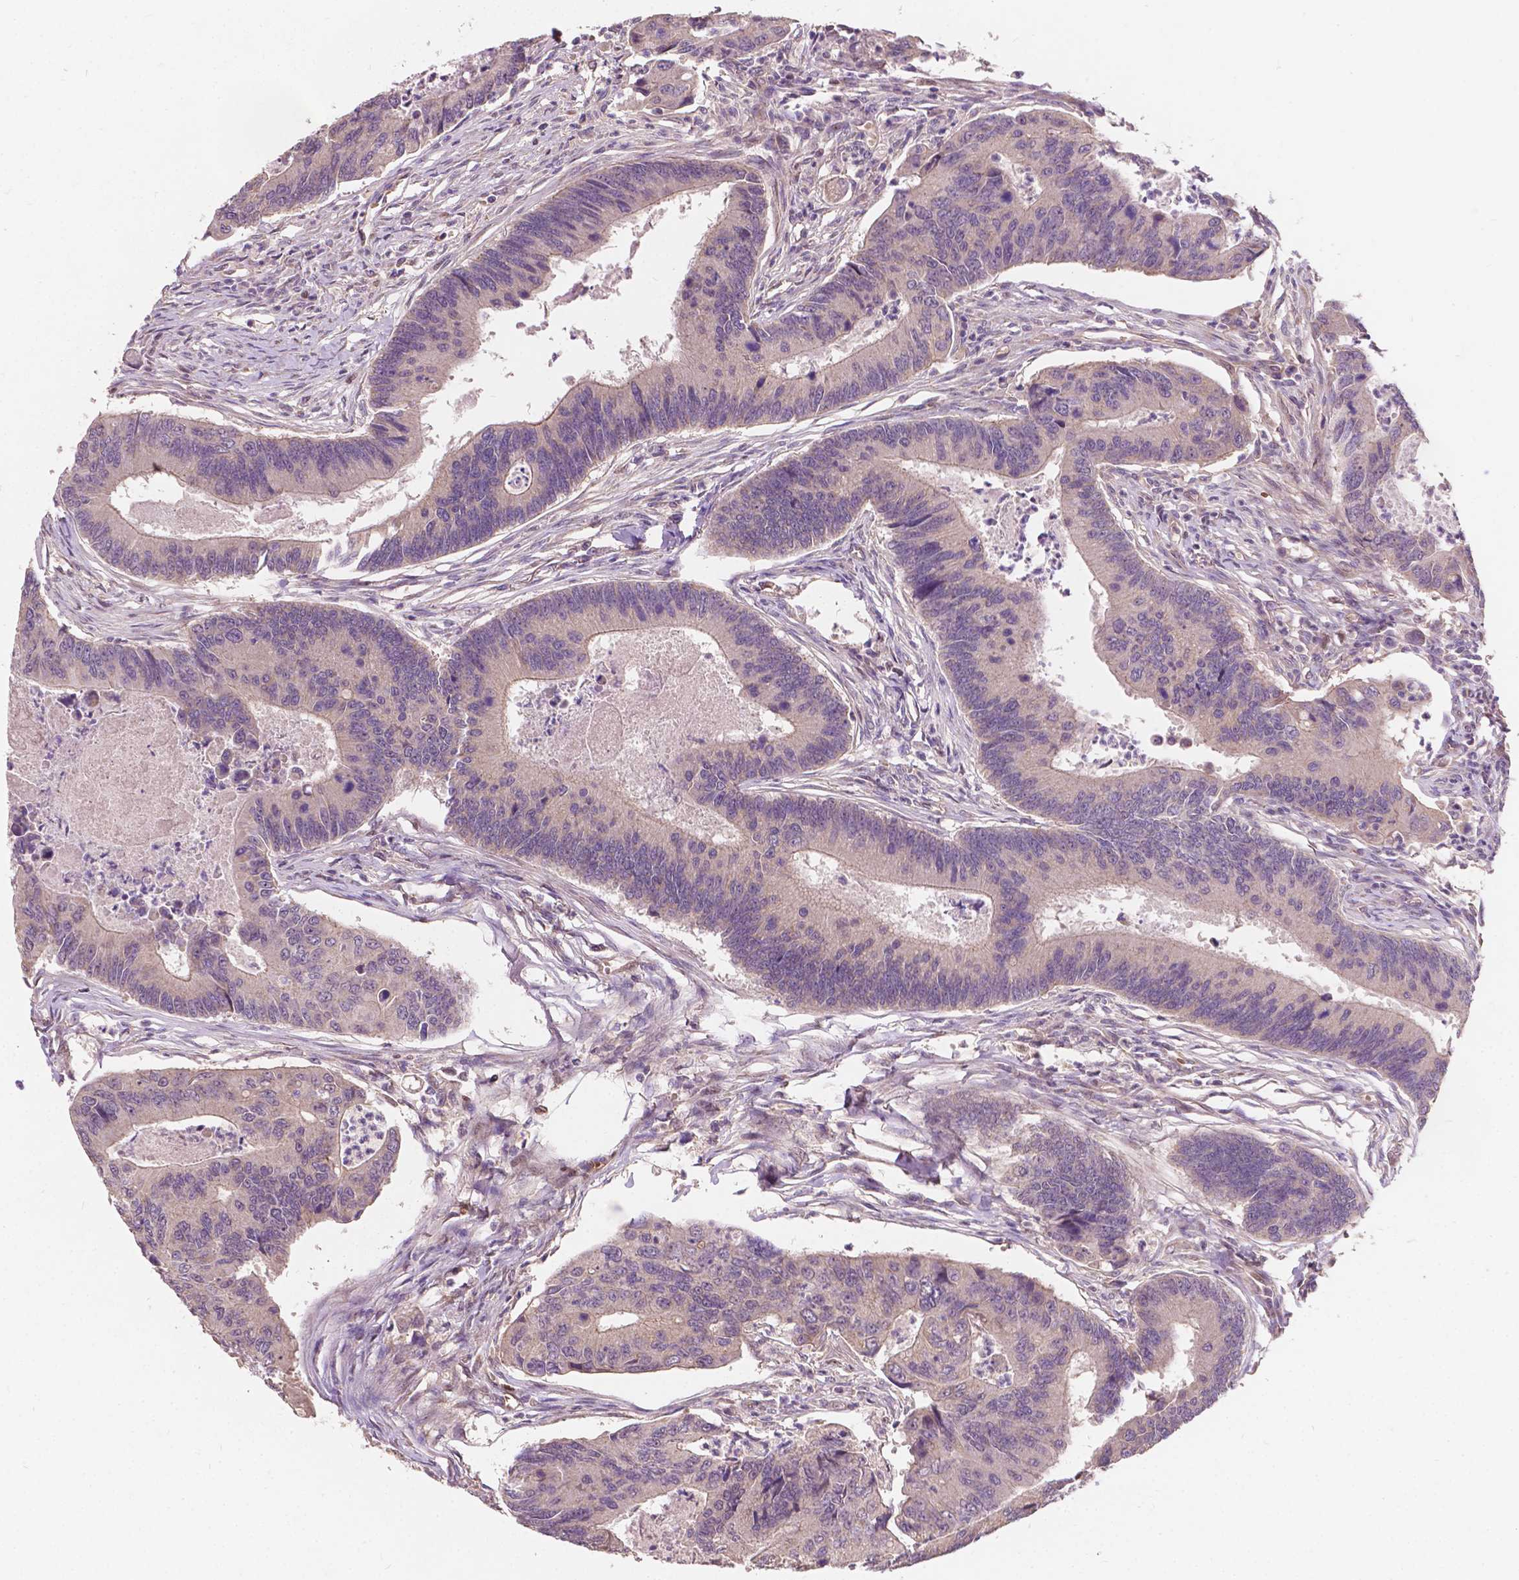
{"staining": {"intensity": "weak", "quantity": "25%-75%", "location": "cytoplasmic/membranous"}, "tissue": "colorectal cancer", "cell_type": "Tumor cells", "image_type": "cancer", "snomed": [{"axis": "morphology", "description": "Adenocarcinoma, NOS"}, {"axis": "topography", "description": "Colon"}], "caption": "Weak cytoplasmic/membranous protein expression is identified in approximately 25%-75% of tumor cells in colorectal cancer (adenocarcinoma).", "gene": "DUSP16", "patient": {"sex": "female", "age": 67}}